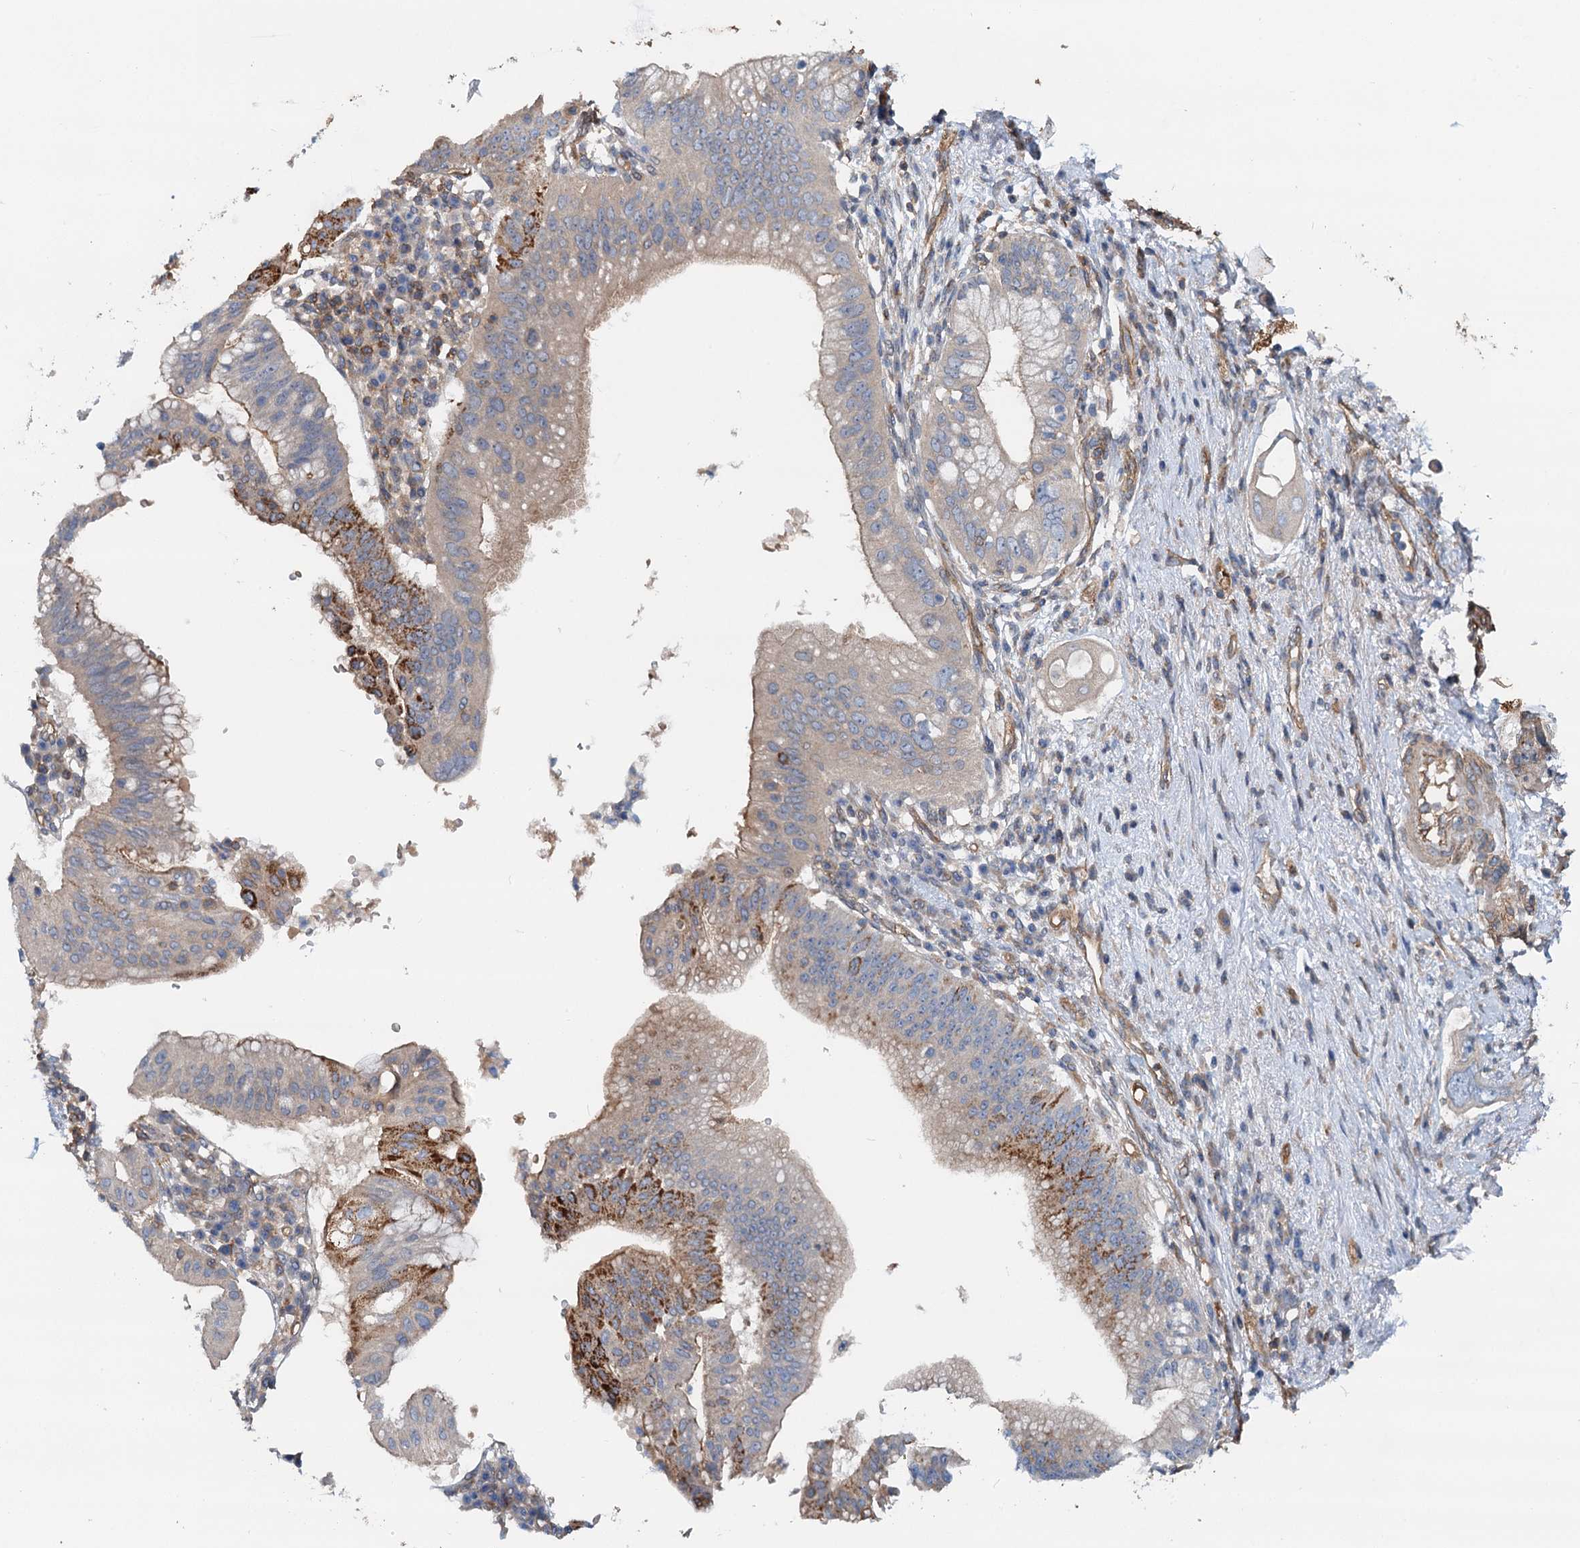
{"staining": {"intensity": "strong", "quantity": "<25%", "location": "cytoplasmic/membranous"}, "tissue": "pancreatic cancer", "cell_type": "Tumor cells", "image_type": "cancer", "snomed": [{"axis": "morphology", "description": "Adenocarcinoma, NOS"}, {"axis": "topography", "description": "Pancreas"}], "caption": "Immunohistochemical staining of adenocarcinoma (pancreatic) reveals medium levels of strong cytoplasmic/membranous protein expression in about <25% of tumor cells.", "gene": "ROGDI", "patient": {"sex": "male", "age": 68}}